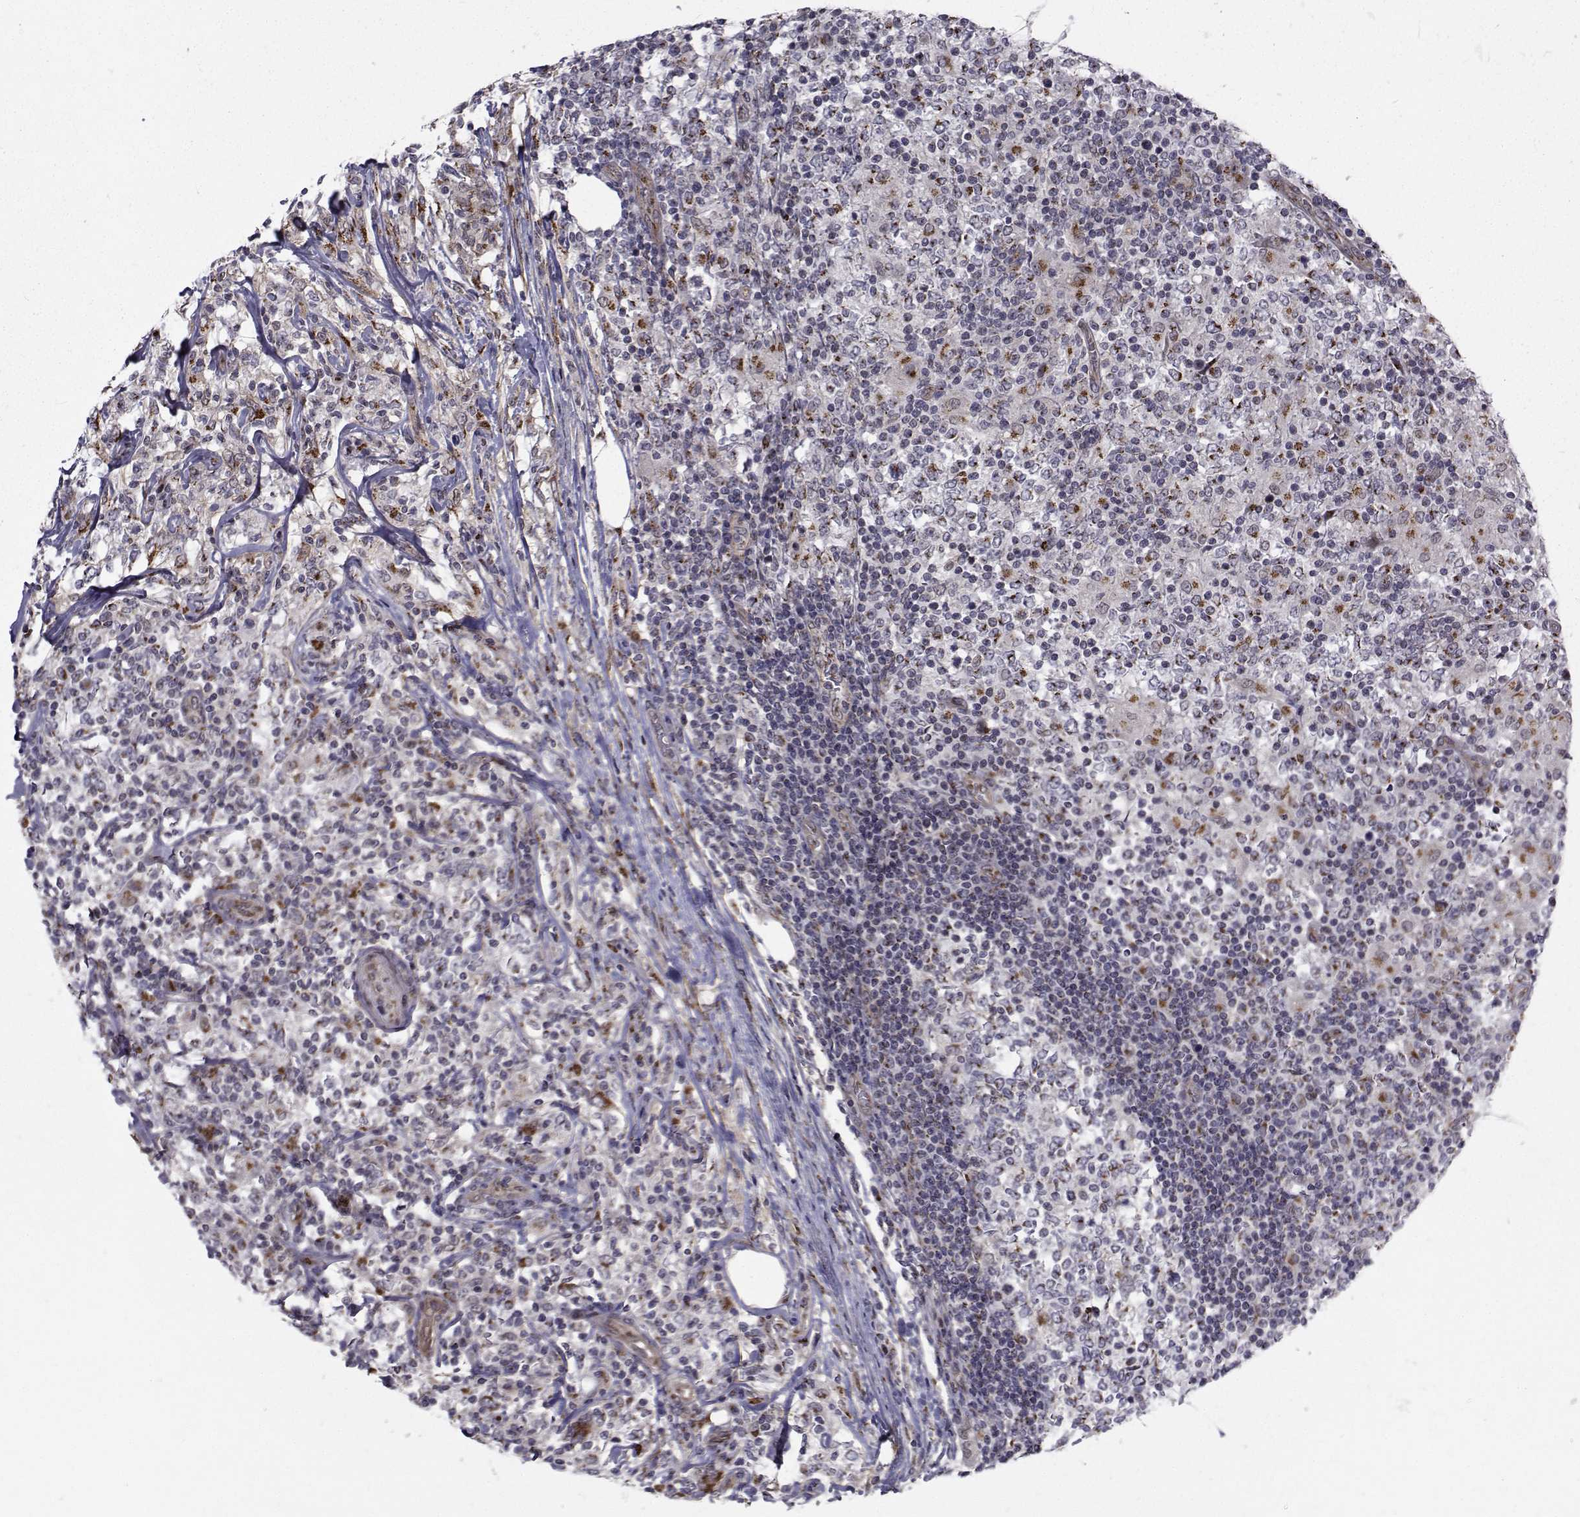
{"staining": {"intensity": "negative", "quantity": "none", "location": "none"}, "tissue": "lymphoma", "cell_type": "Tumor cells", "image_type": "cancer", "snomed": [{"axis": "morphology", "description": "Malignant lymphoma, non-Hodgkin's type, High grade"}, {"axis": "topography", "description": "Lymph node"}], "caption": "A high-resolution histopathology image shows immunohistochemistry staining of lymphoma, which reveals no significant expression in tumor cells.", "gene": "ATP6V1C2", "patient": {"sex": "female", "age": 84}}